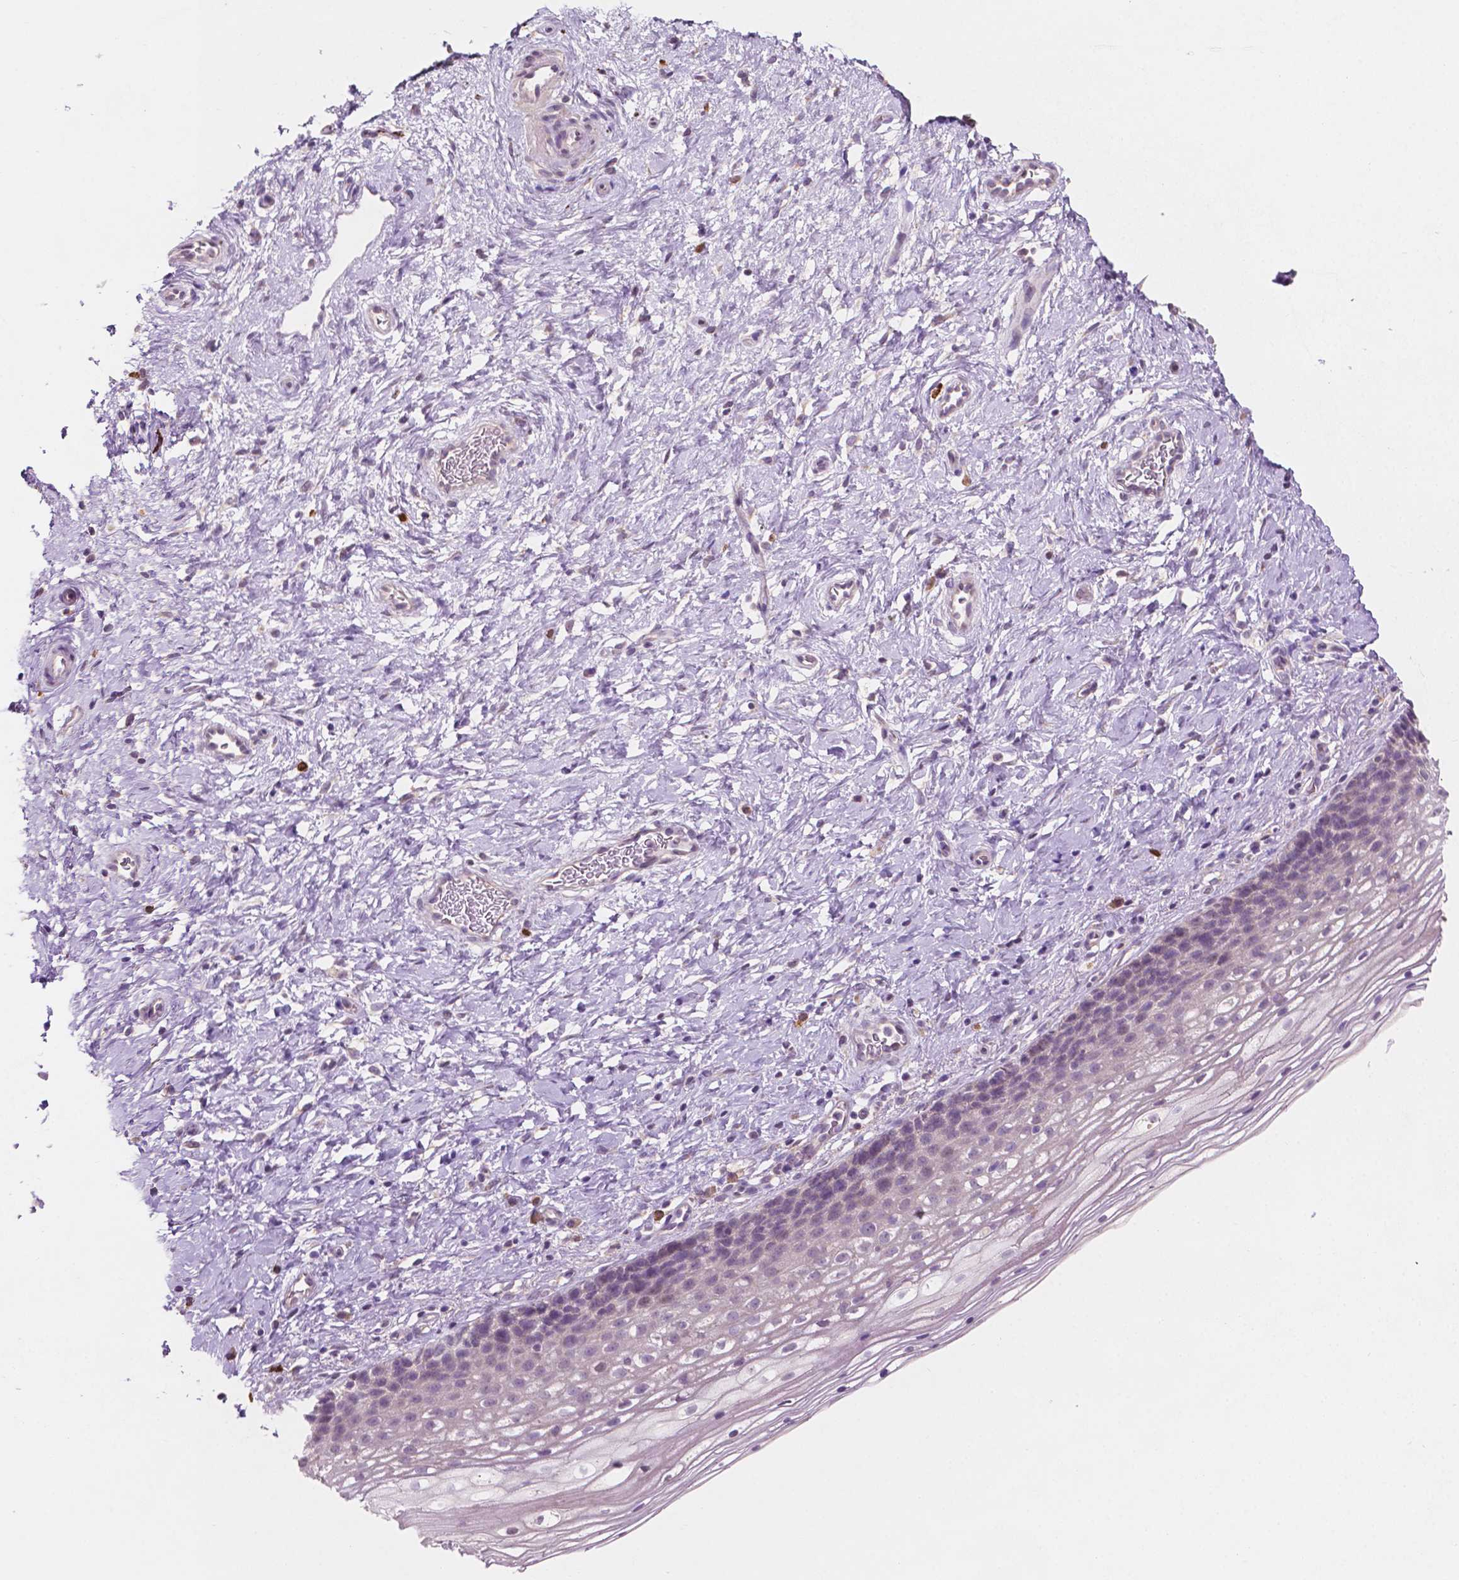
{"staining": {"intensity": "weak", "quantity": ">75%", "location": "cytoplasmic/membranous"}, "tissue": "cervix", "cell_type": "Glandular cells", "image_type": "normal", "snomed": [{"axis": "morphology", "description": "Normal tissue, NOS"}, {"axis": "topography", "description": "Cervix"}], "caption": "Approximately >75% of glandular cells in unremarkable cervix show weak cytoplasmic/membranous protein expression as visualized by brown immunohistochemical staining.", "gene": "LRP1B", "patient": {"sex": "female", "age": 34}}